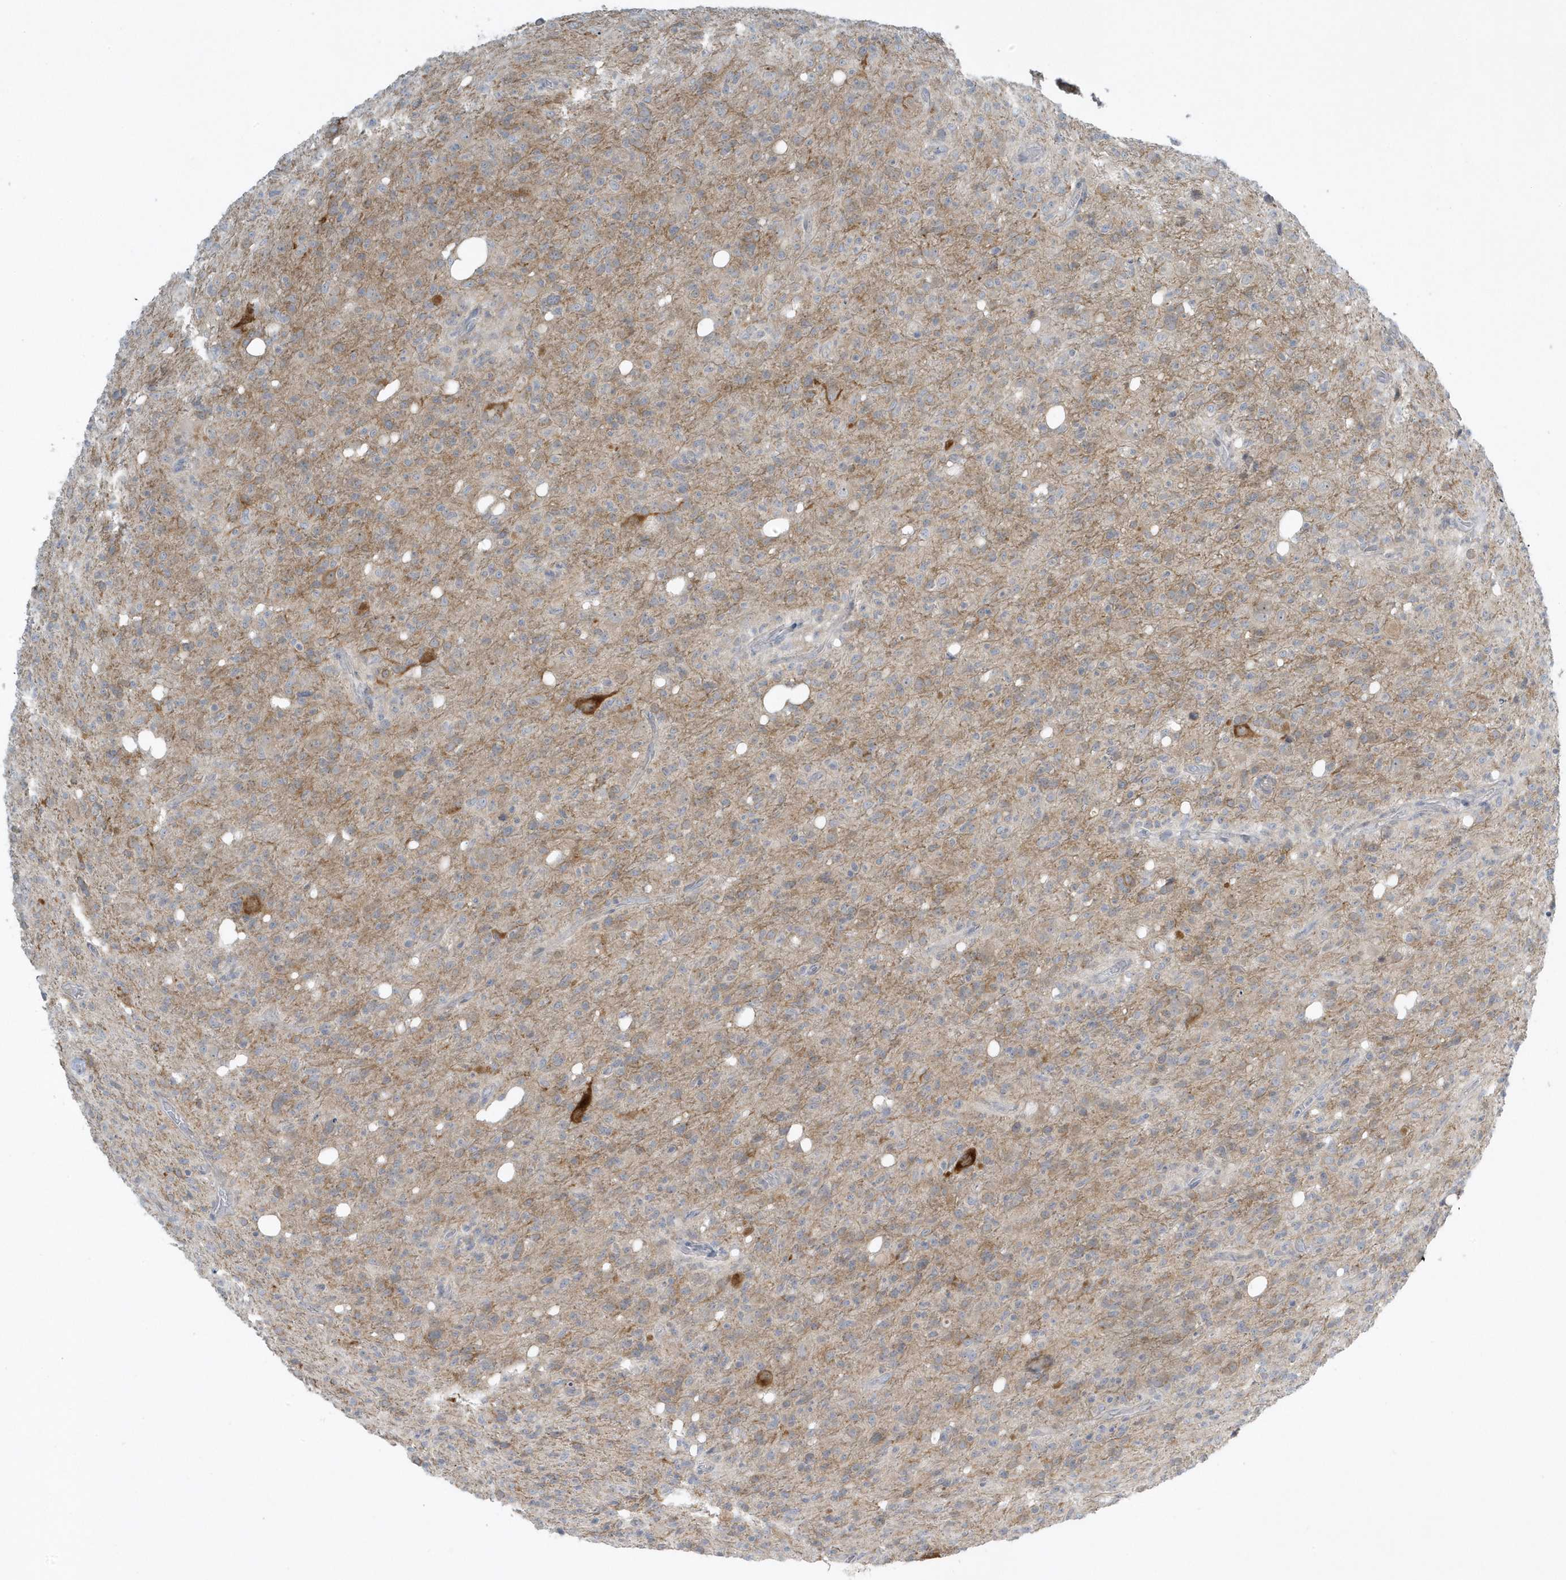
{"staining": {"intensity": "moderate", "quantity": "<25%", "location": "cytoplasmic/membranous"}, "tissue": "glioma", "cell_type": "Tumor cells", "image_type": "cancer", "snomed": [{"axis": "morphology", "description": "Glioma, malignant, High grade"}, {"axis": "topography", "description": "Brain"}], "caption": "Immunohistochemical staining of glioma shows moderate cytoplasmic/membranous protein expression in approximately <25% of tumor cells.", "gene": "SCN3A", "patient": {"sex": "female", "age": 57}}